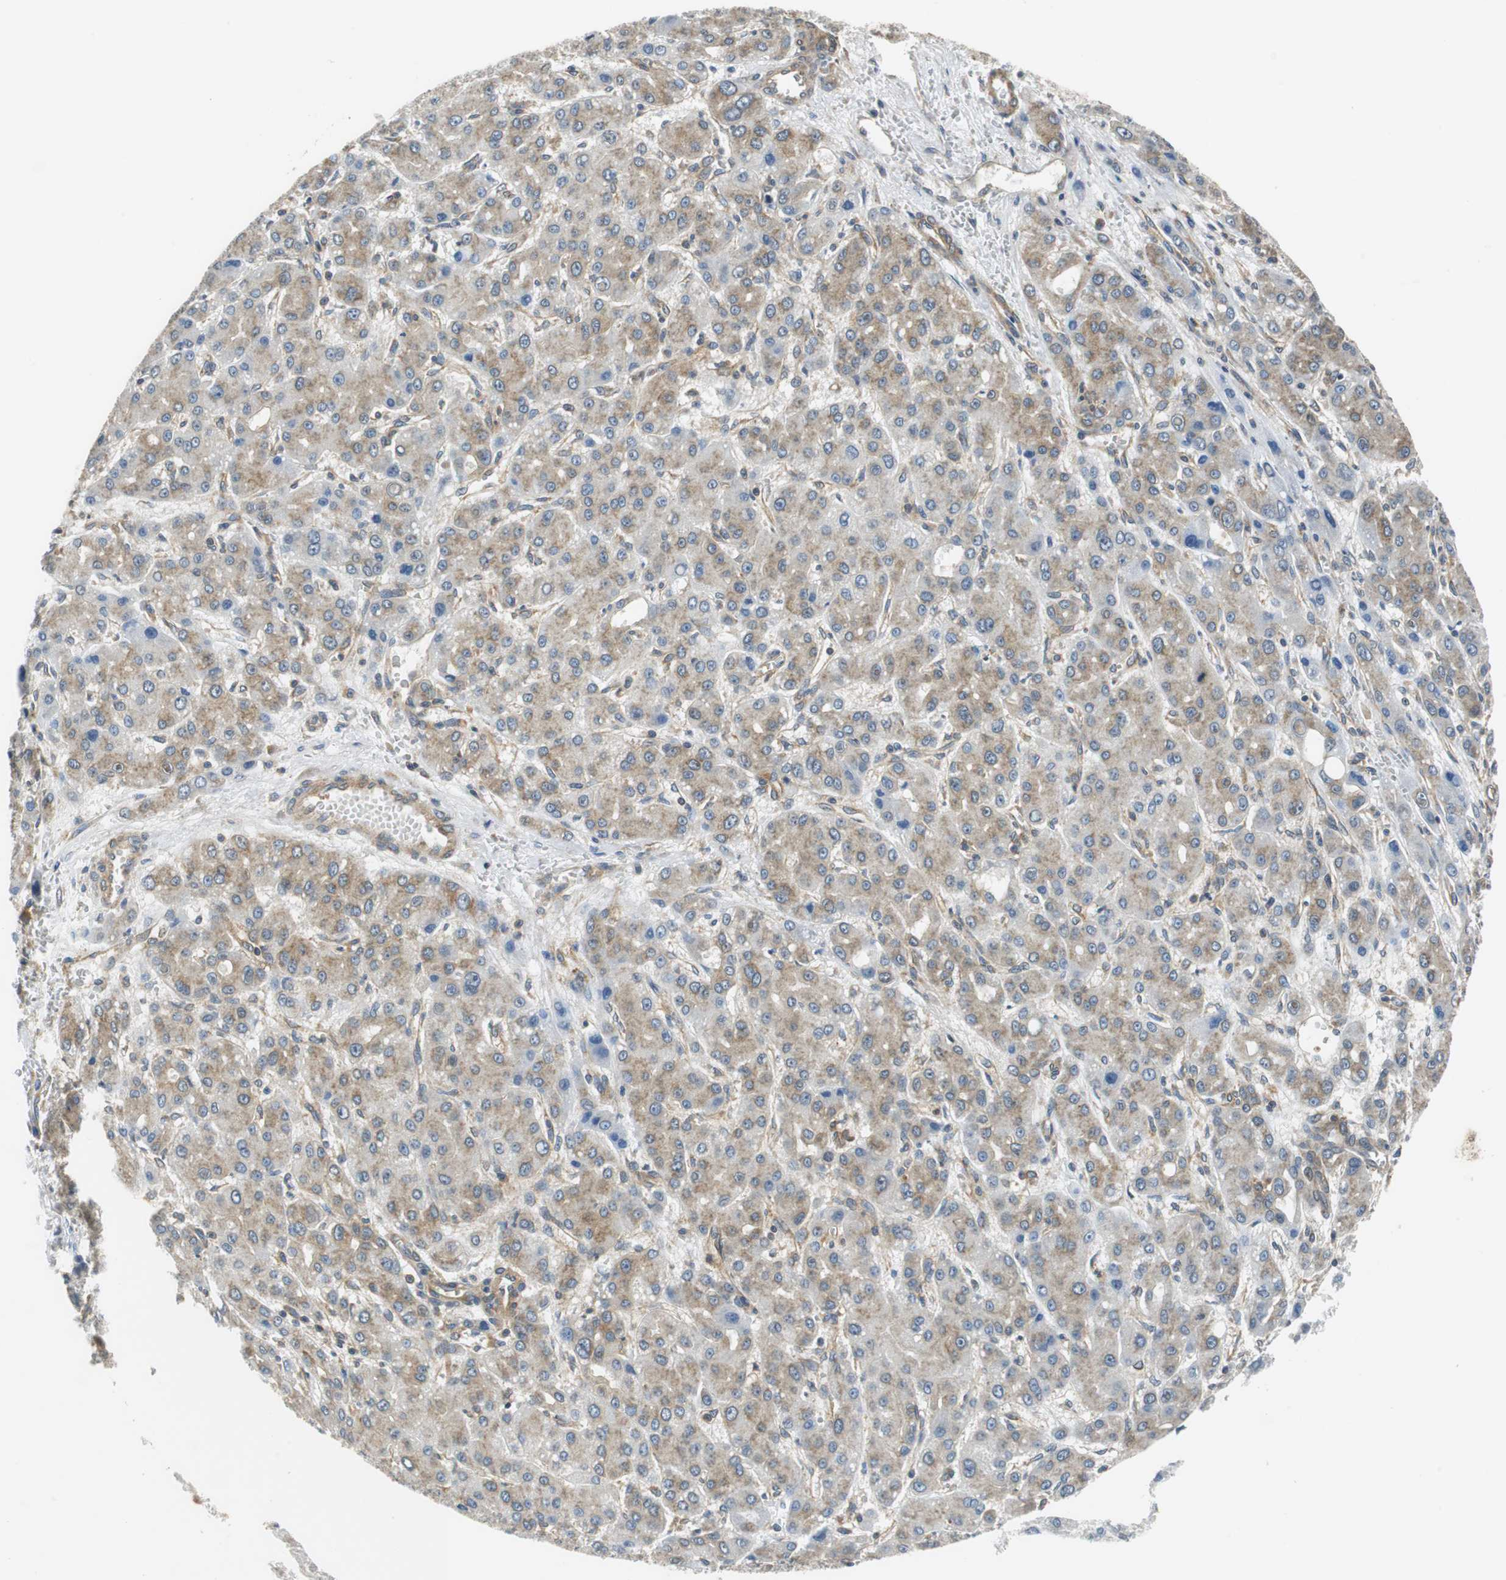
{"staining": {"intensity": "moderate", "quantity": ">75%", "location": "cytoplasmic/membranous"}, "tissue": "liver cancer", "cell_type": "Tumor cells", "image_type": "cancer", "snomed": [{"axis": "morphology", "description": "Carcinoma, Hepatocellular, NOS"}, {"axis": "topography", "description": "Liver"}], "caption": "Tumor cells exhibit medium levels of moderate cytoplasmic/membranous expression in approximately >75% of cells in liver cancer. Using DAB (3,3'-diaminobenzidine) (brown) and hematoxylin (blue) stains, captured at high magnification using brightfield microscopy.", "gene": "CNOT3", "patient": {"sex": "male", "age": 55}}